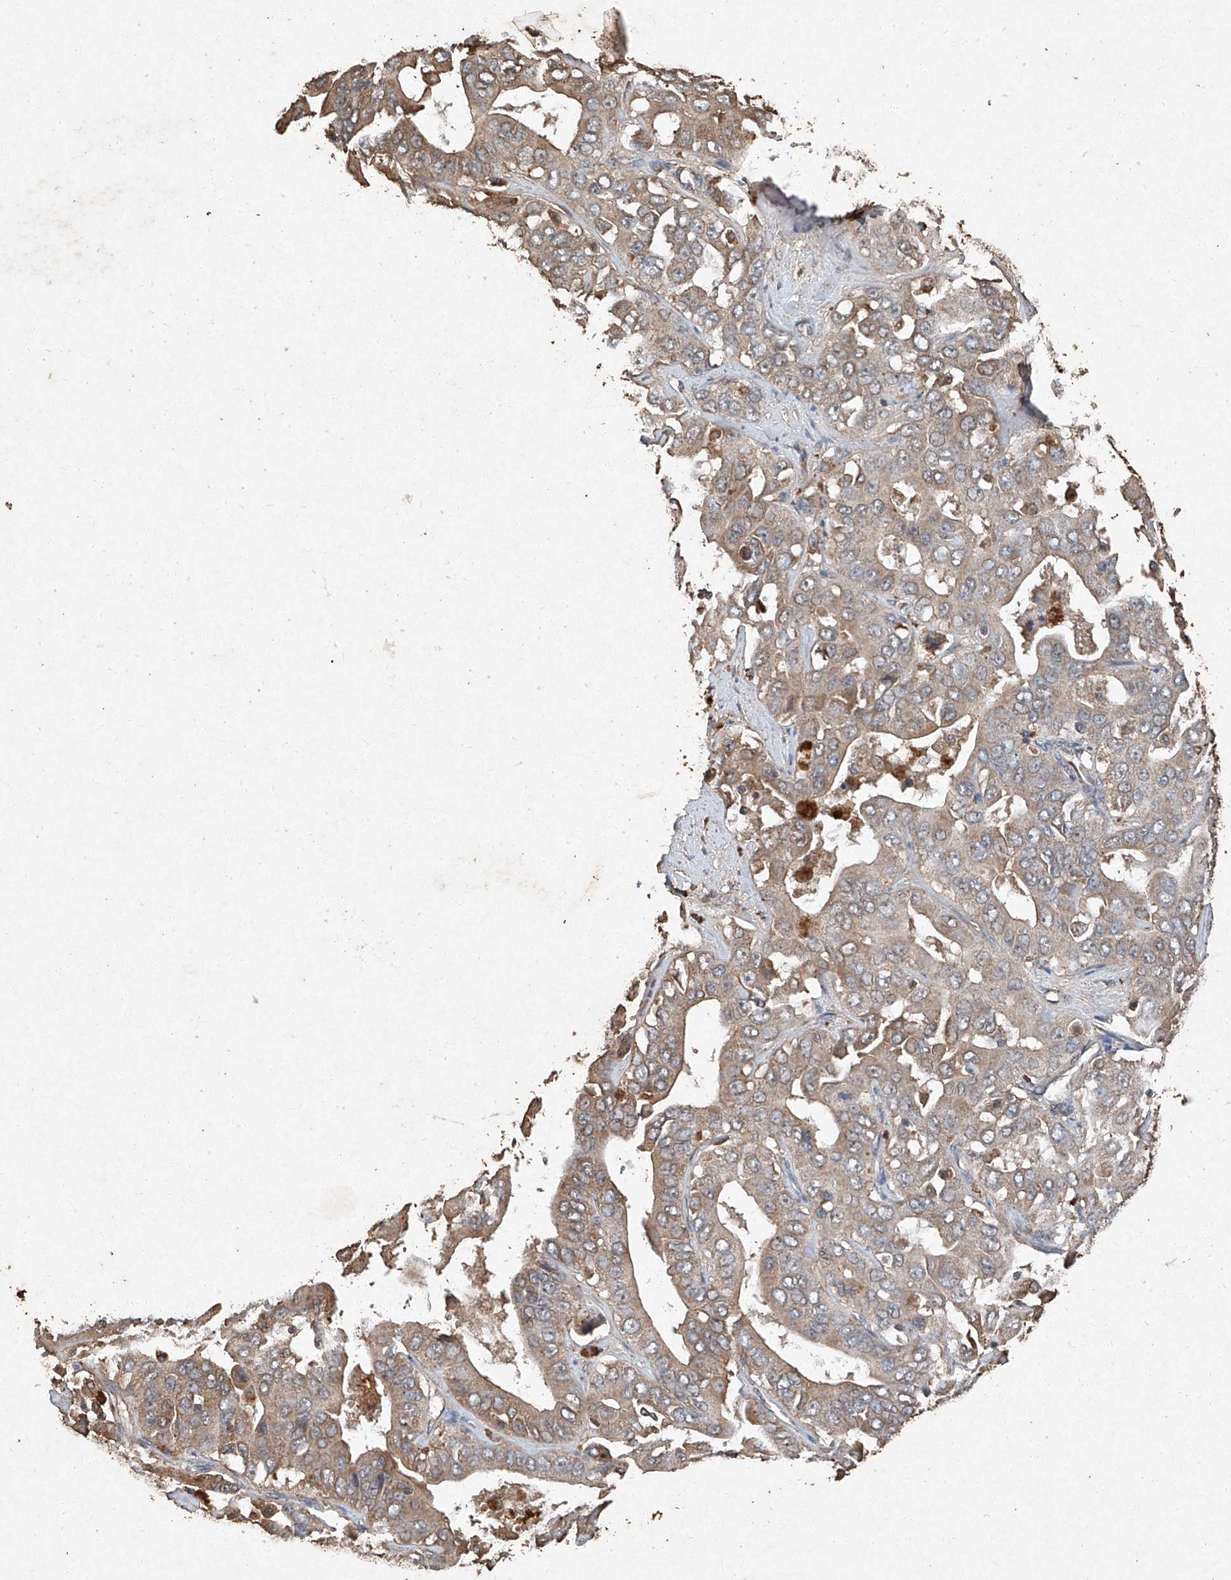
{"staining": {"intensity": "weak", "quantity": "25%-75%", "location": "cytoplasmic/membranous"}, "tissue": "liver cancer", "cell_type": "Tumor cells", "image_type": "cancer", "snomed": [{"axis": "morphology", "description": "Cholangiocarcinoma"}, {"axis": "topography", "description": "Liver"}], "caption": "A brown stain labels weak cytoplasmic/membranous staining of a protein in human cholangiocarcinoma (liver) tumor cells. Immunohistochemistry stains the protein of interest in brown and the nuclei are stained blue.", "gene": "STK3", "patient": {"sex": "female", "age": 52}}